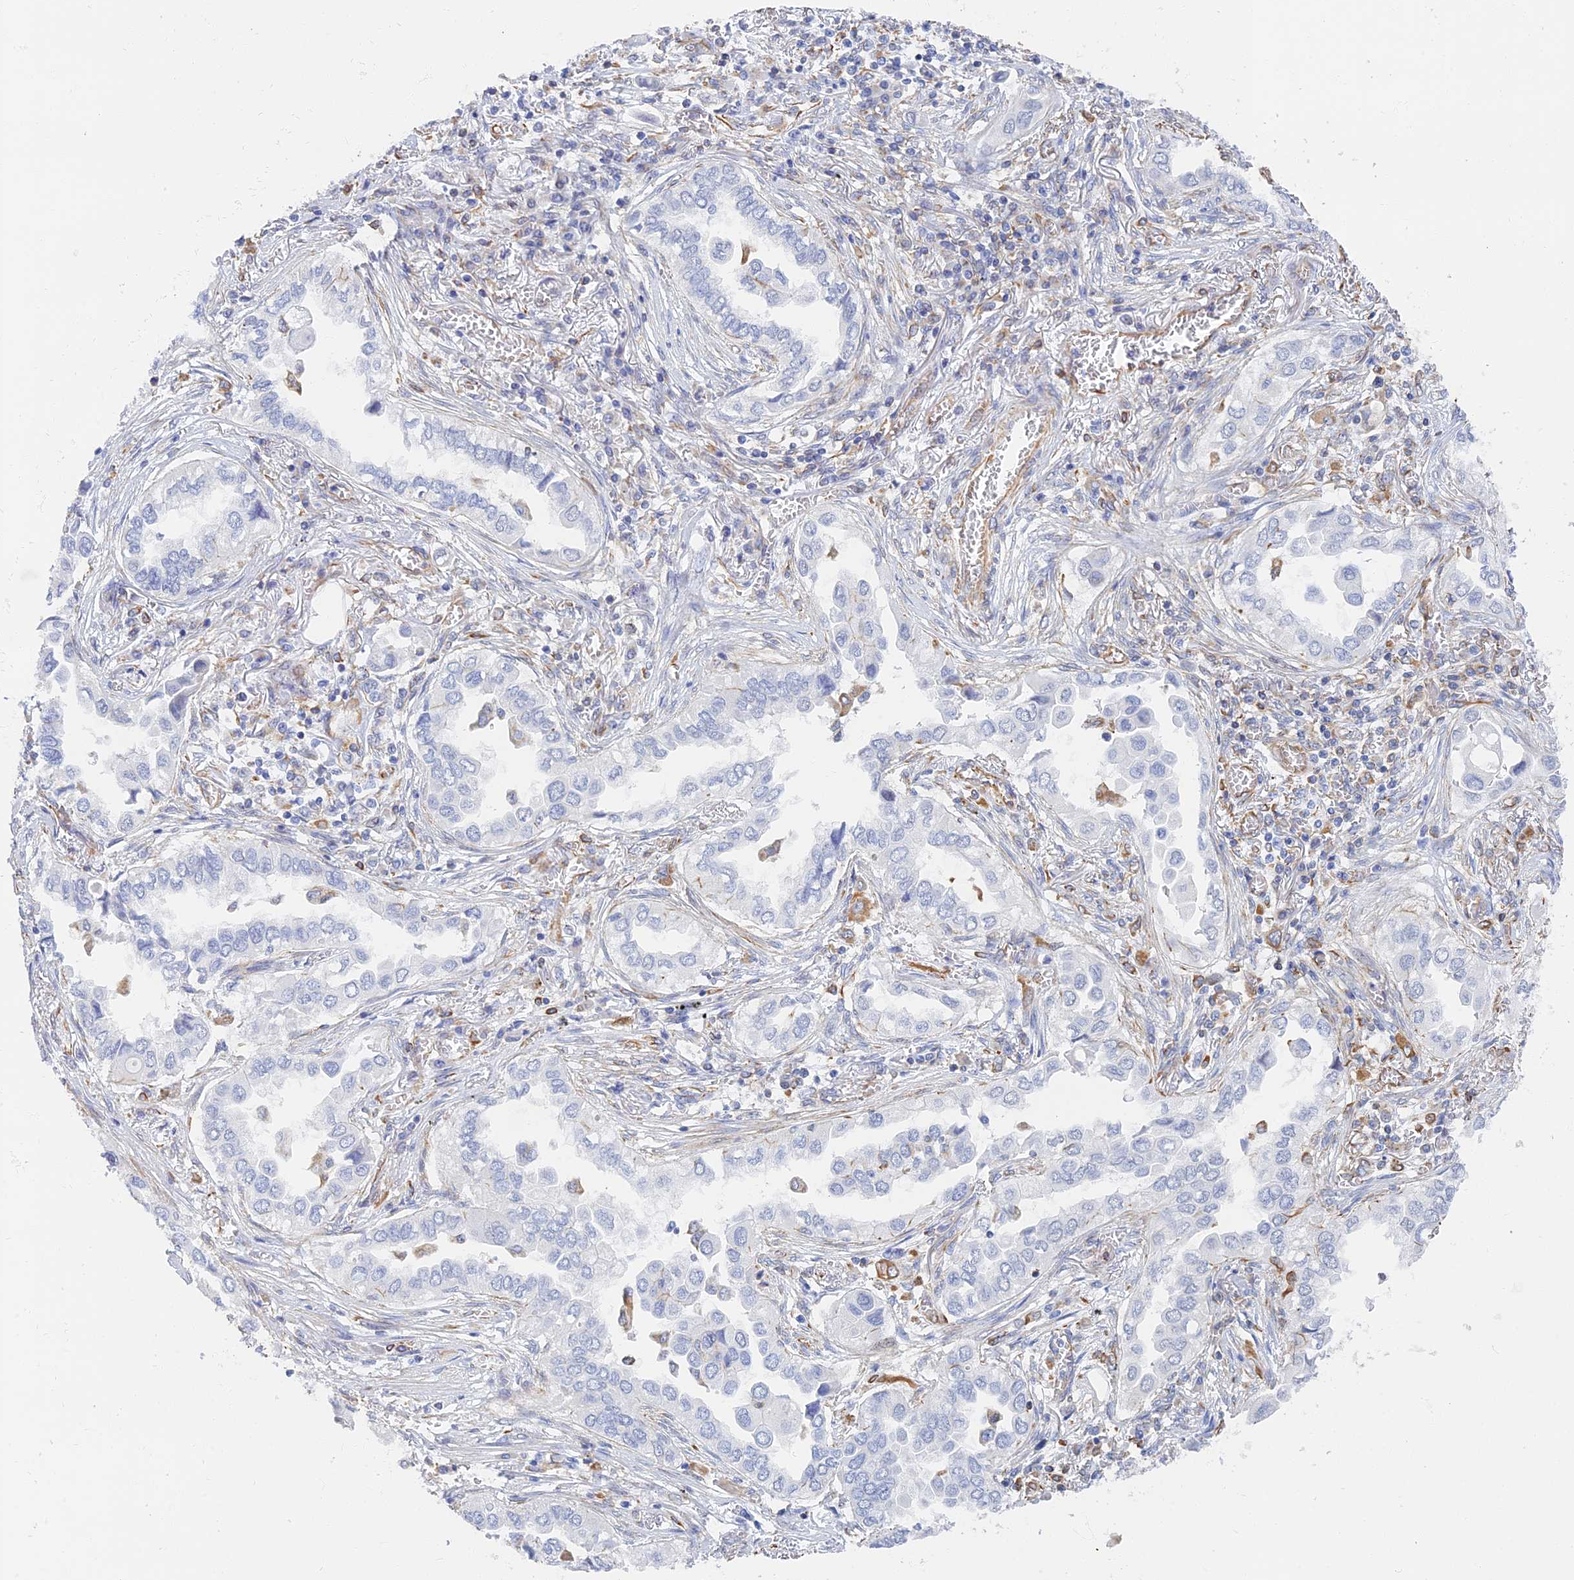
{"staining": {"intensity": "negative", "quantity": "none", "location": "none"}, "tissue": "lung cancer", "cell_type": "Tumor cells", "image_type": "cancer", "snomed": [{"axis": "morphology", "description": "Adenocarcinoma, NOS"}, {"axis": "topography", "description": "Lung"}], "caption": "A high-resolution image shows IHC staining of adenocarcinoma (lung), which exhibits no significant expression in tumor cells.", "gene": "RMC1", "patient": {"sex": "female", "age": 76}}